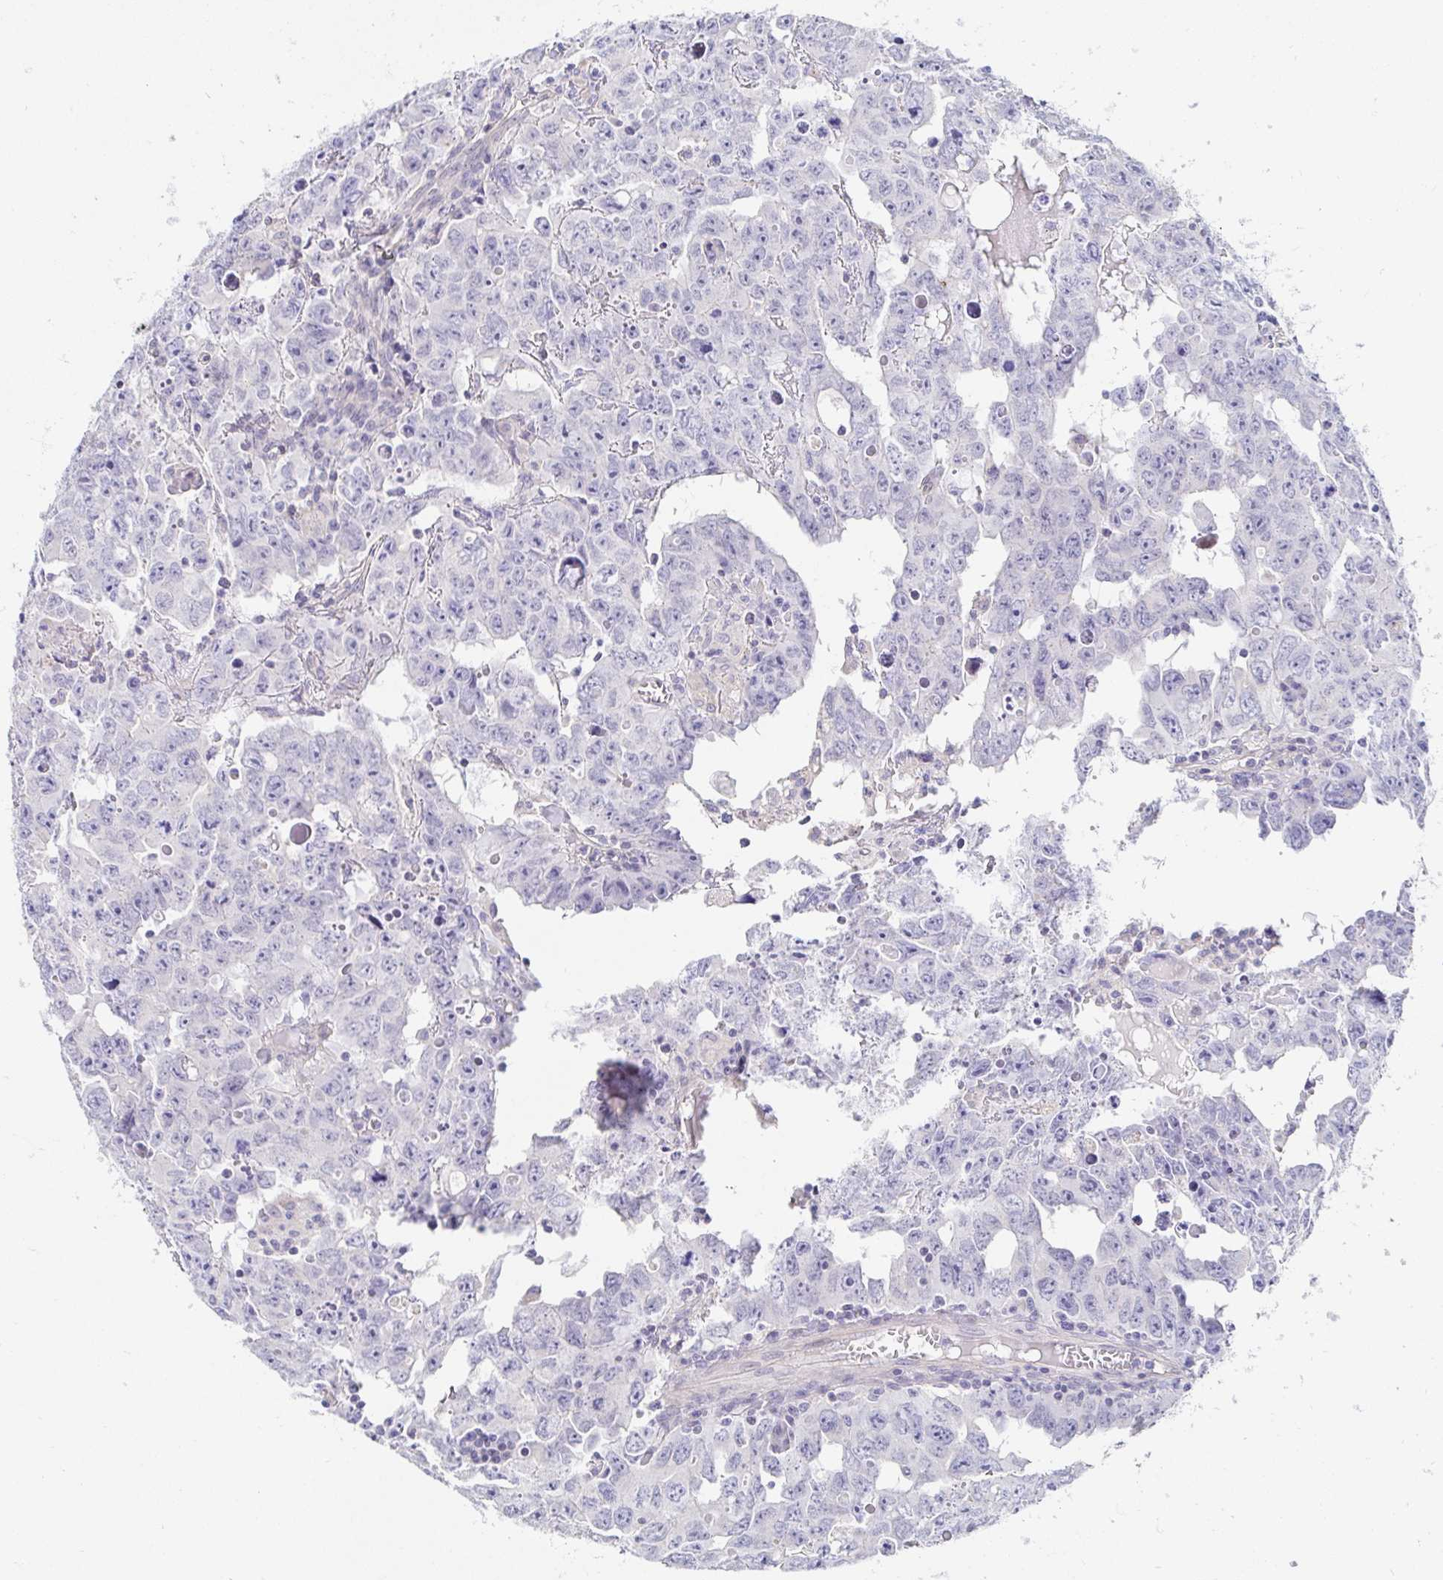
{"staining": {"intensity": "negative", "quantity": "none", "location": "none"}, "tissue": "testis cancer", "cell_type": "Tumor cells", "image_type": "cancer", "snomed": [{"axis": "morphology", "description": "Carcinoma, Embryonal, NOS"}, {"axis": "topography", "description": "Testis"}], "caption": "Tumor cells show no significant protein staining in testis embryonal carcinoma.", "gene": "AKAP14", "patient": {"sex": "male", "age": 22}}